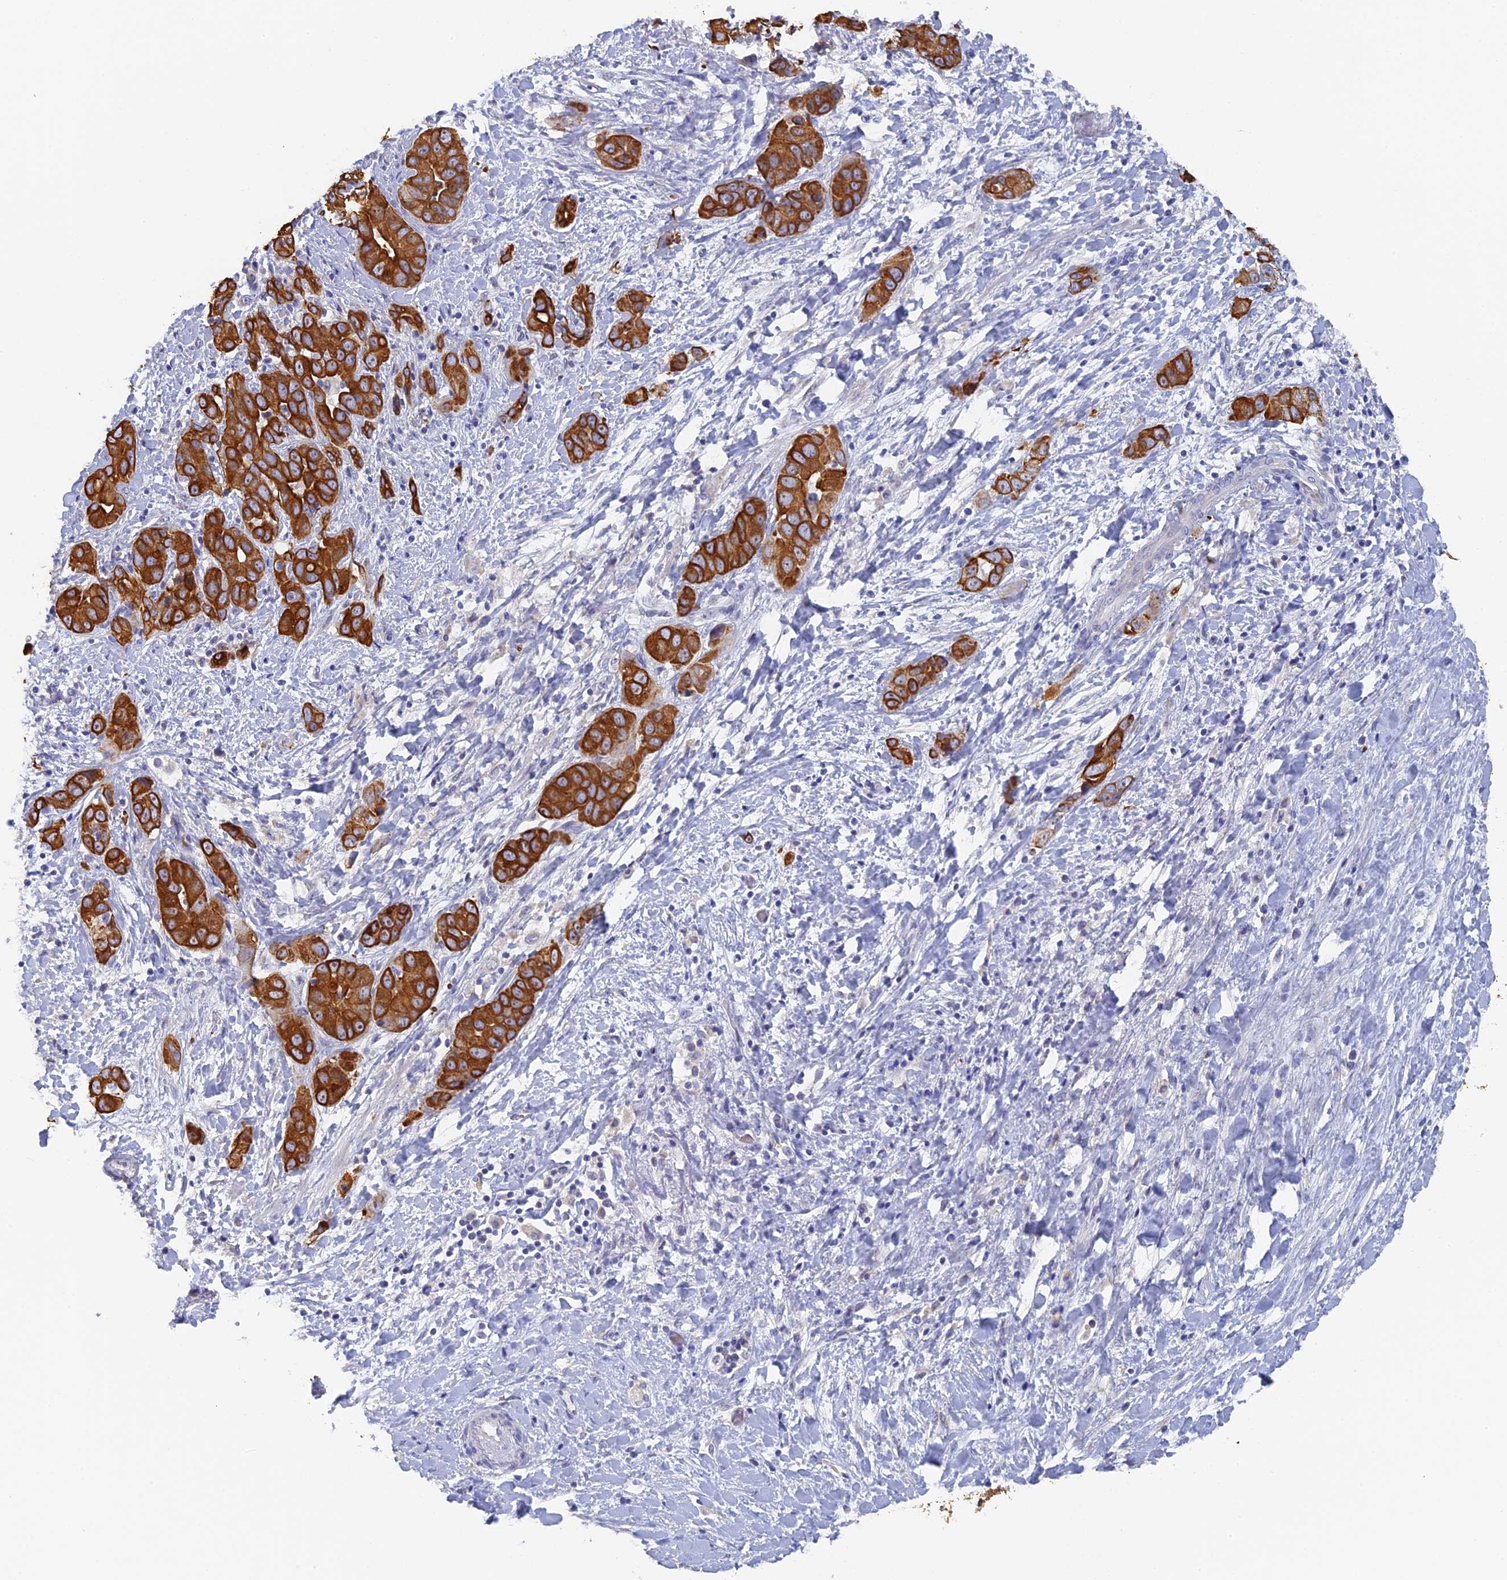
{"staining": {"intensity": "strong", "quantity": ">75%", "location": "cytoplasmic/membranous"}, "tissue": "liver cancer", "cell_type": "Tumor cells", "image_type": "cancer", "snomed": [{"axis": "morphology", "description": "Cholangiocarcinoma"}, {"axis": "topography", "description": "Liver"}], "caption": "Immunohistochemistry (IHC) image of human cholangiocarcinoma (liver) stained for a protein (brown), which reveals high levels of strong cytoplasmic/membranous expression in about >75% of tumor cells.", "gene": "SRFBP1", "patient": {"sex": "female", "age": 52}}